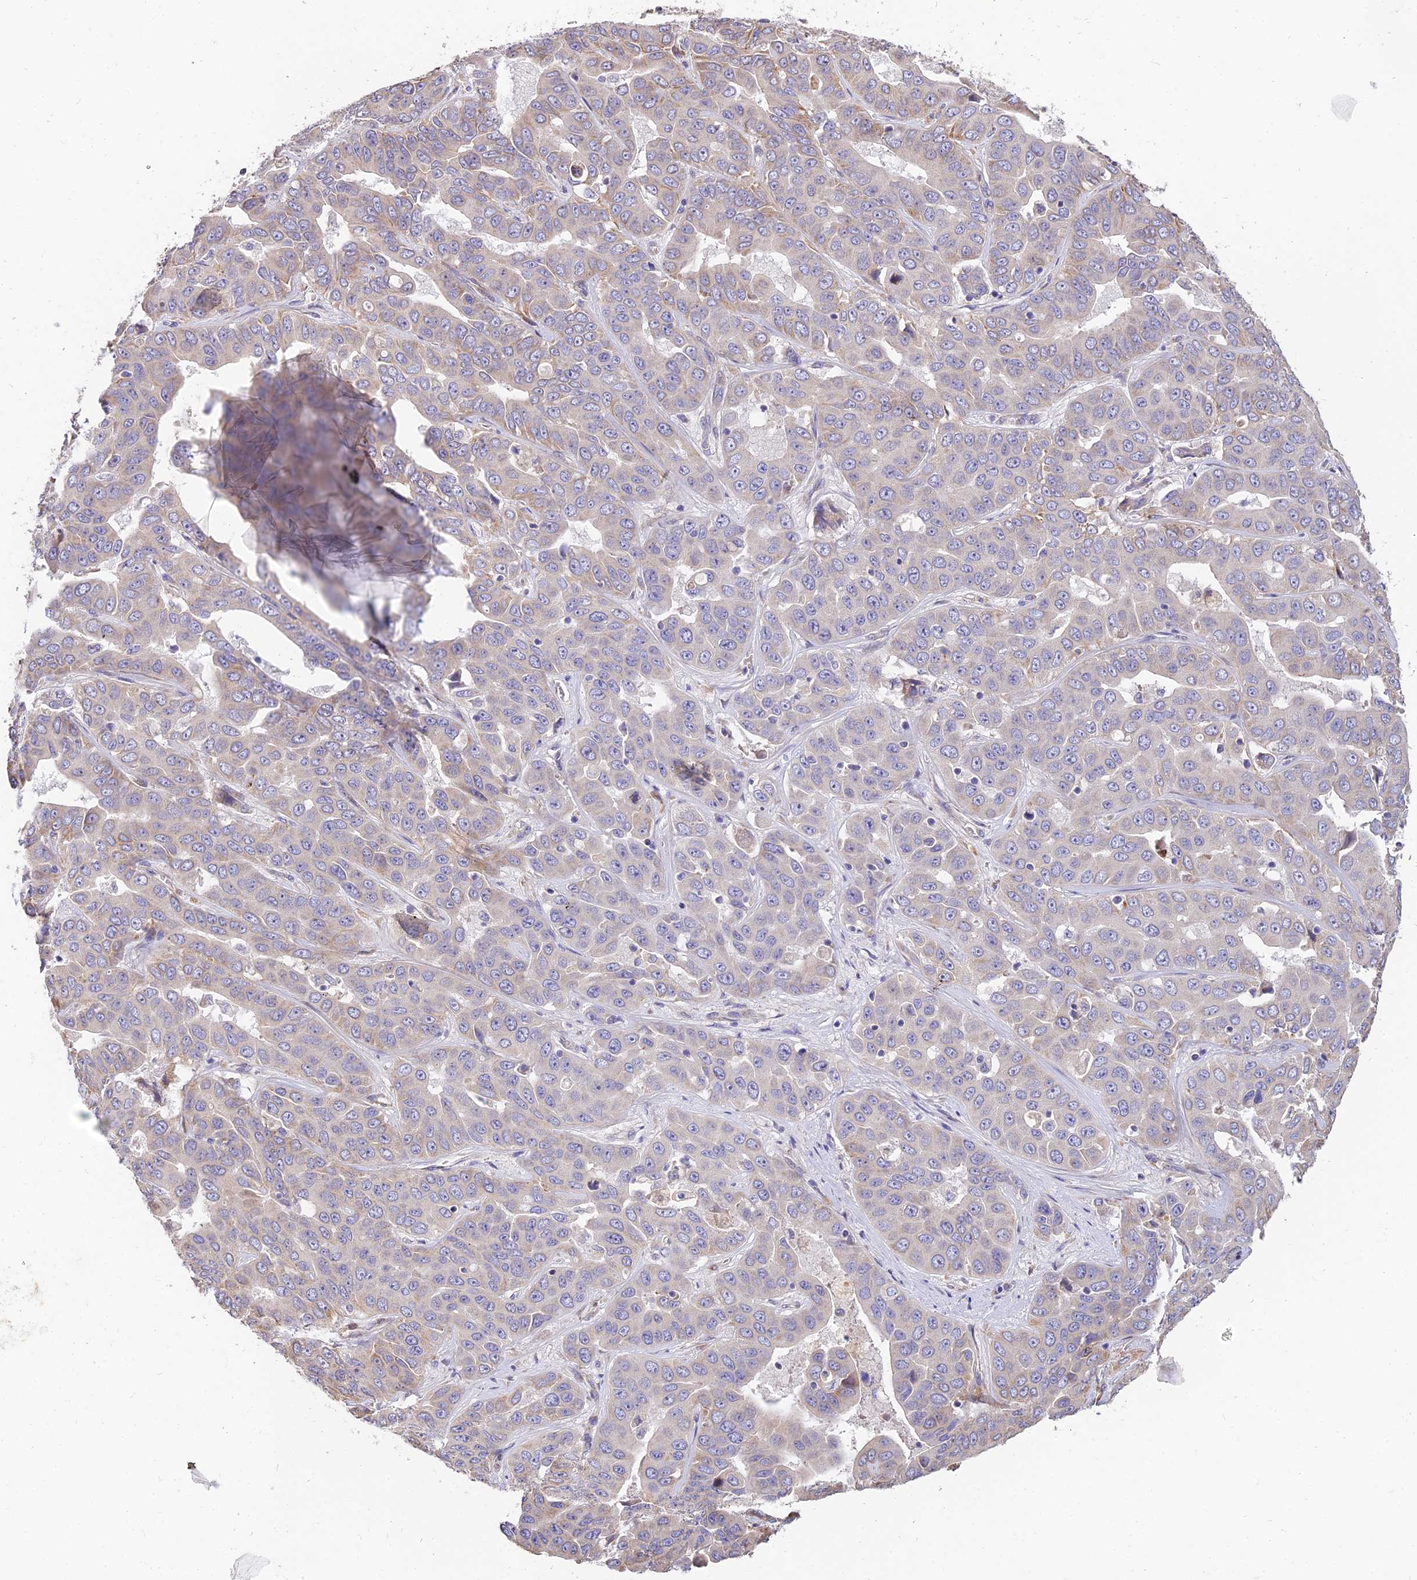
{"staining": {"intensity": "weak", "quantity": "25%-75%", "location": "cytoplasmic/membranous"}, "tissue": "liver cancer", "cell_type": "Tumor cells", "image_type": "cancer", "snomed": [{"axis": "morphology", "description": "Cholangiocarcinoma"}, {"axis": "topography", "description": "Liver"}], "caption": "Liver cancer stained for a protein (brown) demonstrates weak cytoplasmic/membranous positive positivity in approximately 25%-75% of tumor cells.", "gene": "ARL8B", "patient": {"sex": "female", "age": 52}}